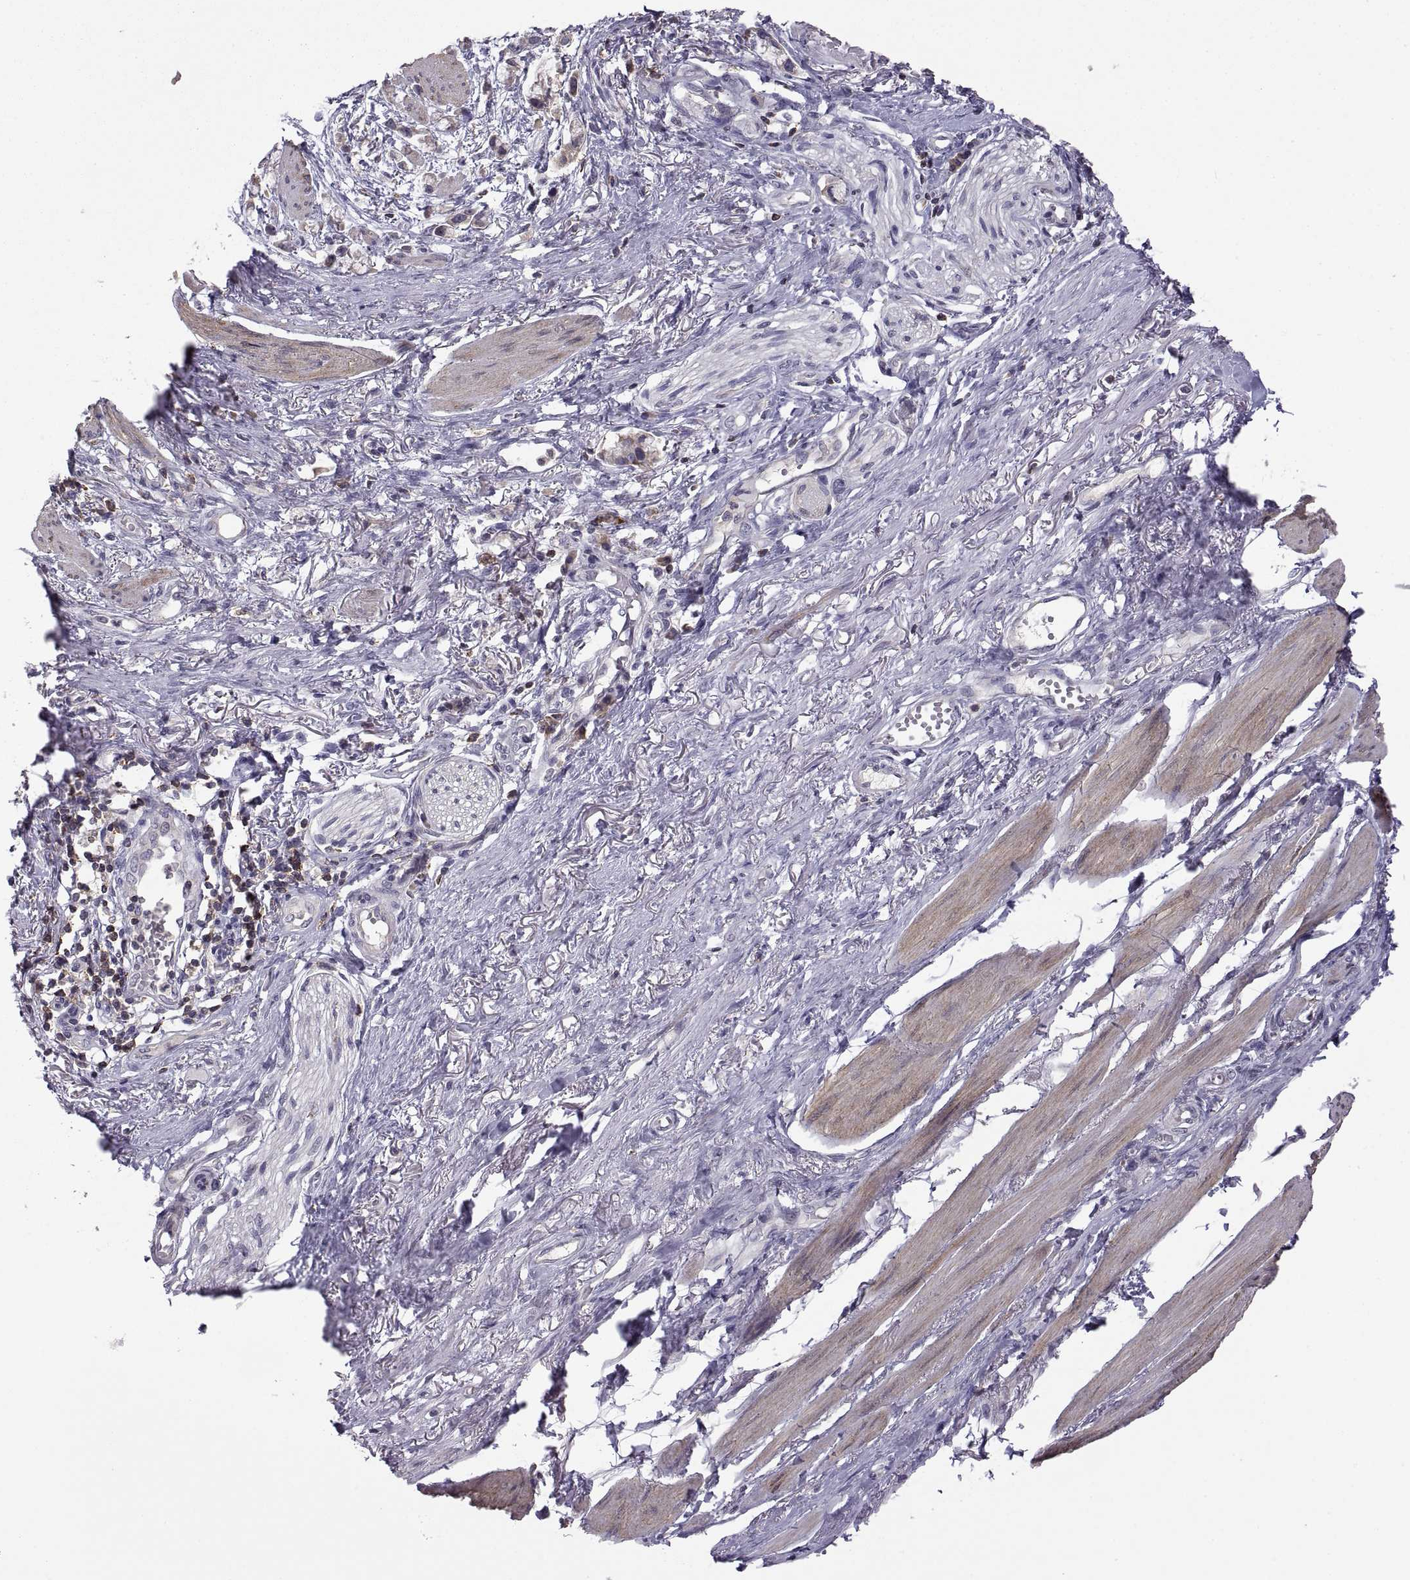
{"staining": {"intensity": "negative", "quantity": "none", "location": "none"}, "tissue": "stomach cancer", "cell_type": "Tumor cells", "image_type": "cancer", "snomed": [{"axis": "morphology", "description": "Adenocarcinoma, NOS"}, {"axis": "topography", "description": "Stomach"}], "caption": "Protein analysis of stomach adenocarcinoma shows no significant expression in tumor cells. (Stains: DAB IHC with hematoxylin counter stain, Microscopy: brightfield microscopy at high magnification).", "gene": "EZR", "patient": {"sex": "female", "age": 81}}